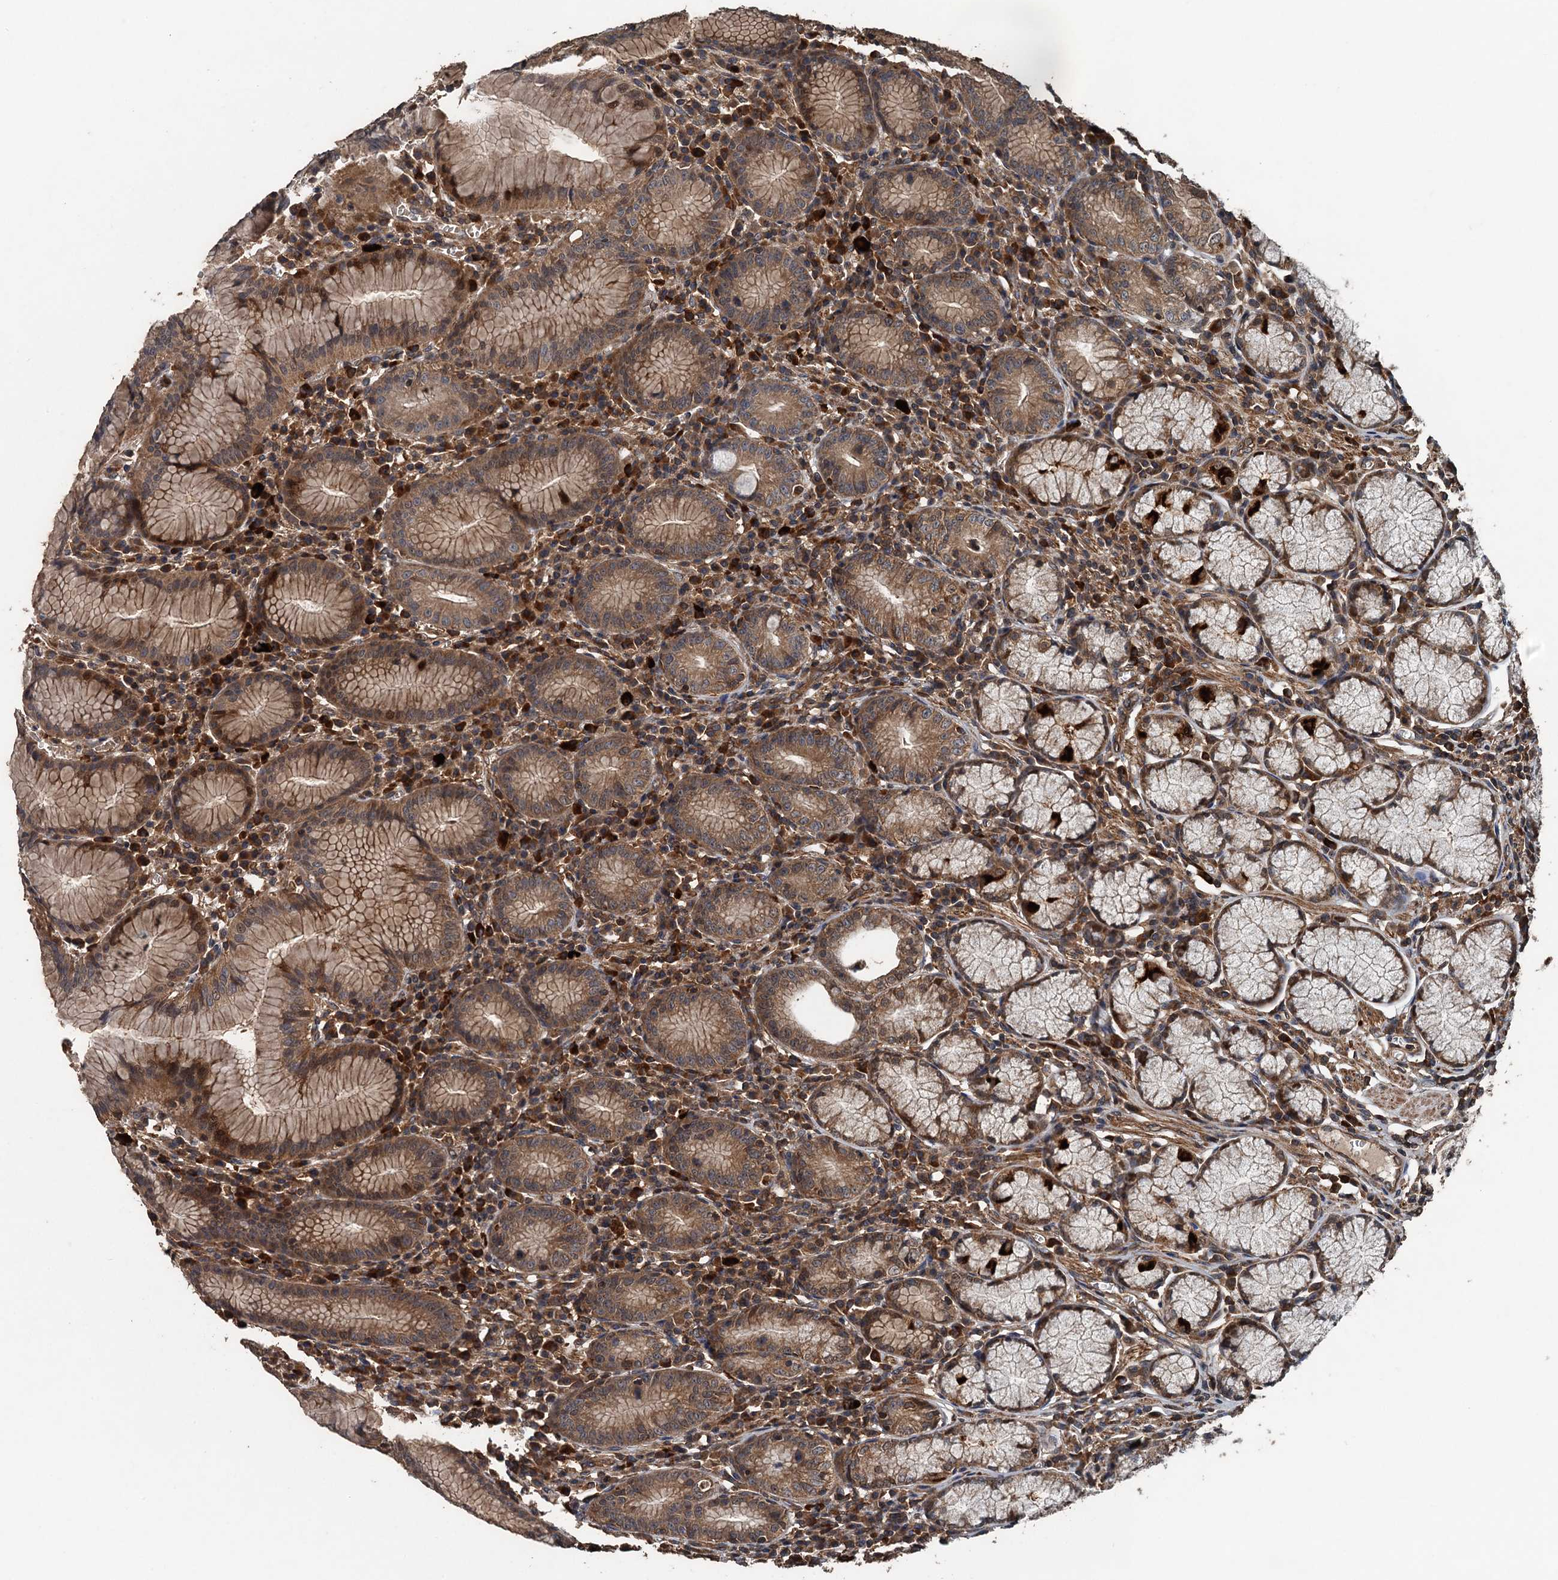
{"staining": {"intensity": "strong", "quantity": ">75%", "location": "cytoplasmic/membranous"}, "tissue": "stomach", "cell_type": "Glandular cells", "image_type": "normal", "snomed": [{"axis": "morphology", "description": "Normal tissue, NOS"}, {"axis": "topography", "description": "Stomach"}], "caption": "Immunohistochemistry staining of unremarkable stomach, which demonstrates high levels of strong cytoplasmic/membranous staining in approximately >75% of glandular cells indicating strong cytoplasmic/membranous protein positivity. The staining was performed using DAB (3,3'-diaminobenzidine) (brown) for protein detection and nuclei were counterstained in hematoxylin (blue).", "gene": "BORCS5", "patient": {"sex": "male", "age": 55}}